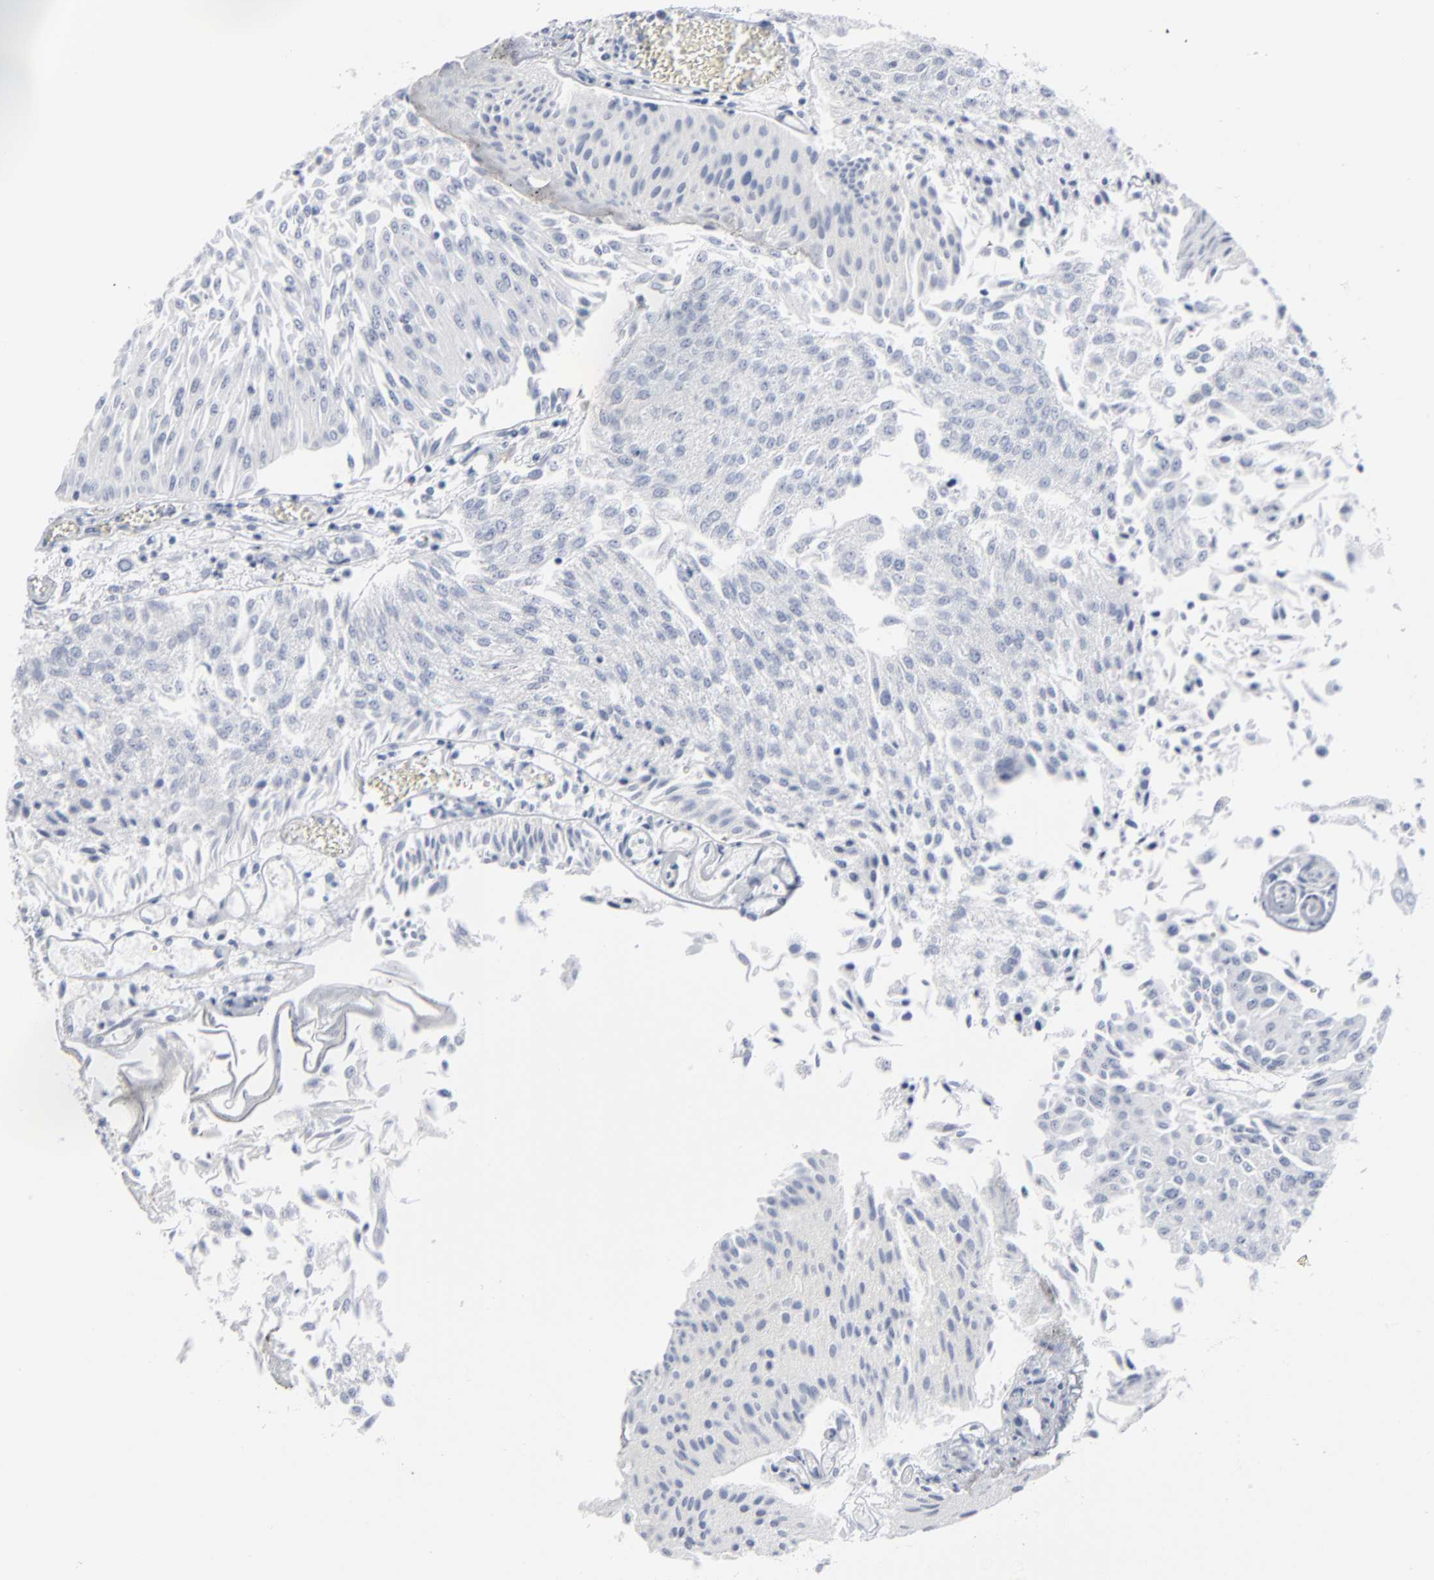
{"staining": {"intensity": "negative", "quantity": "none", "location": "none"}, "tissue": "urothelial cancer", "cell_type": "Tumor cells", "image_type": "cancer", "snomed": [{"axis": "morphology", "description": "Urothelial carcinoma, Low grade"}, {"axis": "topography", "description": "Urinary bladder"}], "caption": "Urothelial carcinoma (low-grade) stained for a protein using IHC reveals no expression tumor cells.", "gene": "PAGE1", "patient": {"sex": "male", "age": 86}}